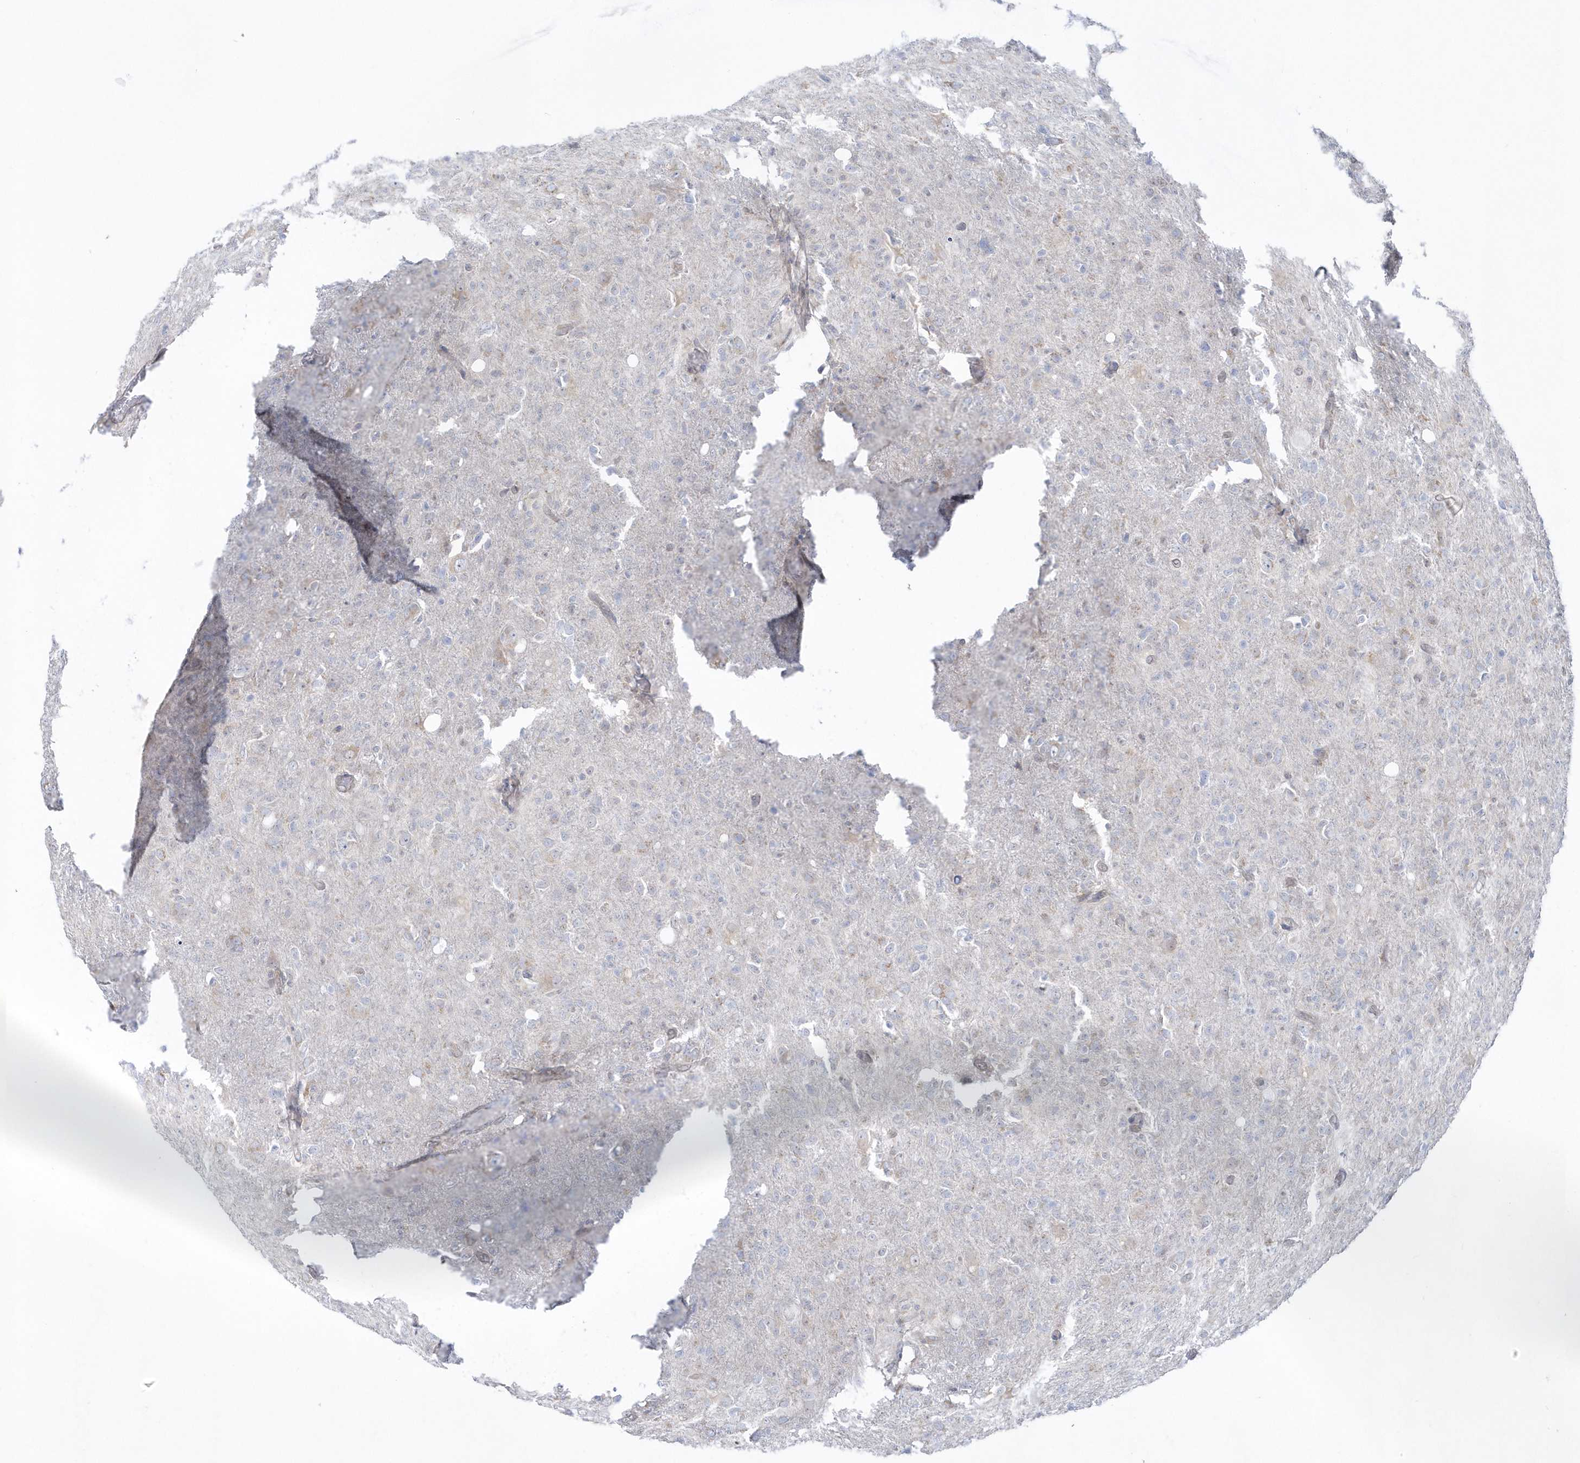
{"staining": {"intensity": "negative", "quantity": "none", "location": "none"}, "tissue": "glioma", "cell_type": "Tumor cells", "image_type": "cancer", "snomed": [{"axis": "morphology", "description": "Glioma, malignant, High grade"}, {"axis": "topography", "description": "Brain"}], "caption": "An immunohistochemistry (IHC) photomicrograph of malignant glioma (high-grade) is shown. There is no staining in tumor cells of malignant glioma (high-grade).", "gene": "PCBD1", "patient": {"sex": "female", "age": 57}}